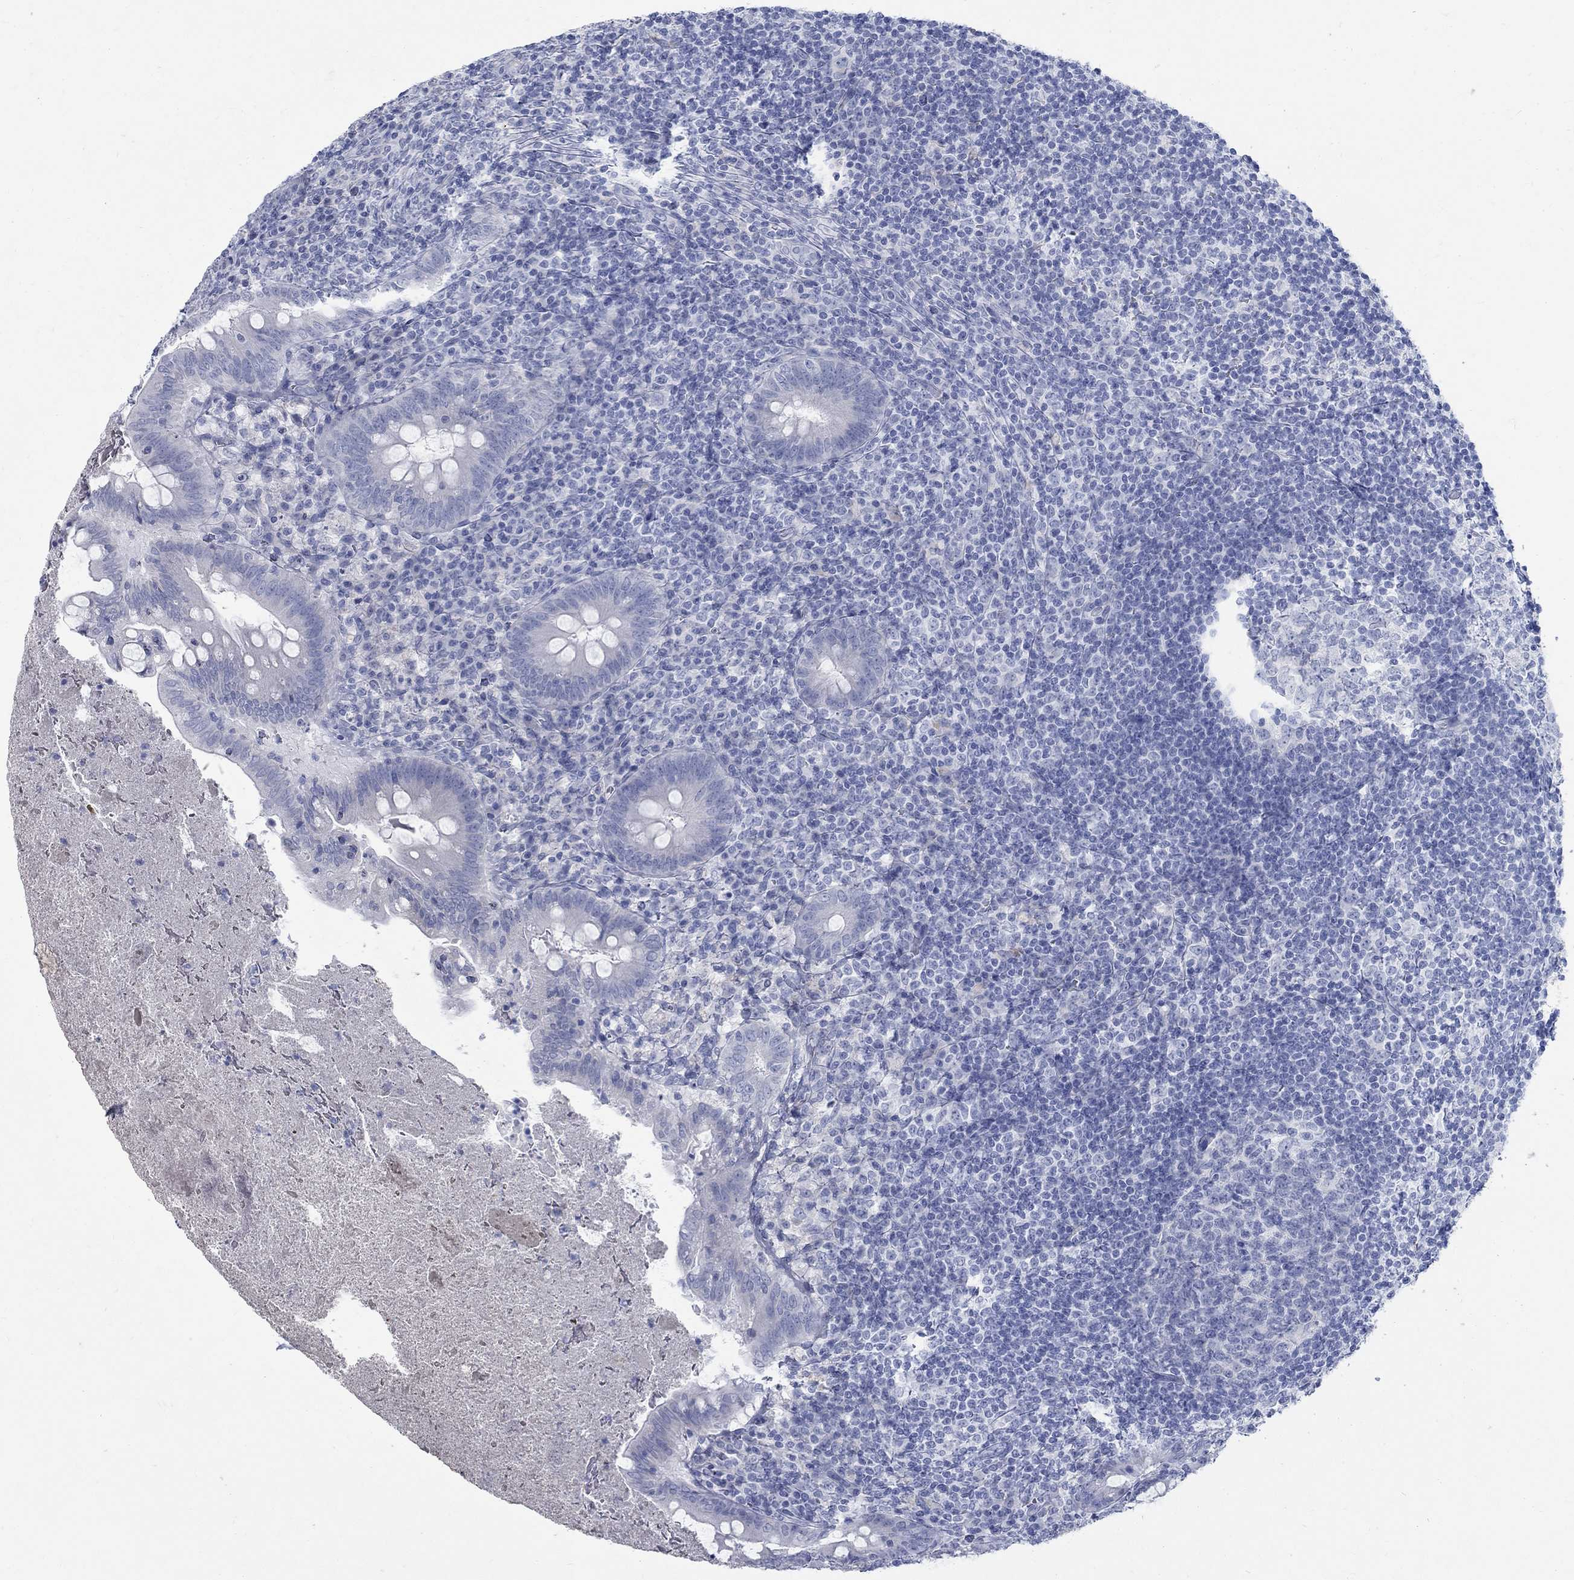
{"staining": {"intensity": "negative", "quantity": "none", "location": "none"}, "tissue": "appendix", "cell_type": "Glandular cells", "image_type": "normal", "snomed": [{"axis": "morphology", "description": "Normal tissue, NOS"}, {"axis": "topography", "description": "Appendix"}], "caption": "Photomicrograph shows no significant protein positivity in glandular cells of normal appendix. (DAB (3,3'-diaminobenzidine) immunohistochemistry (IHC), high magnification).", "gene": "RFTN2", "patient": {"sex": "male", "age": 47}}